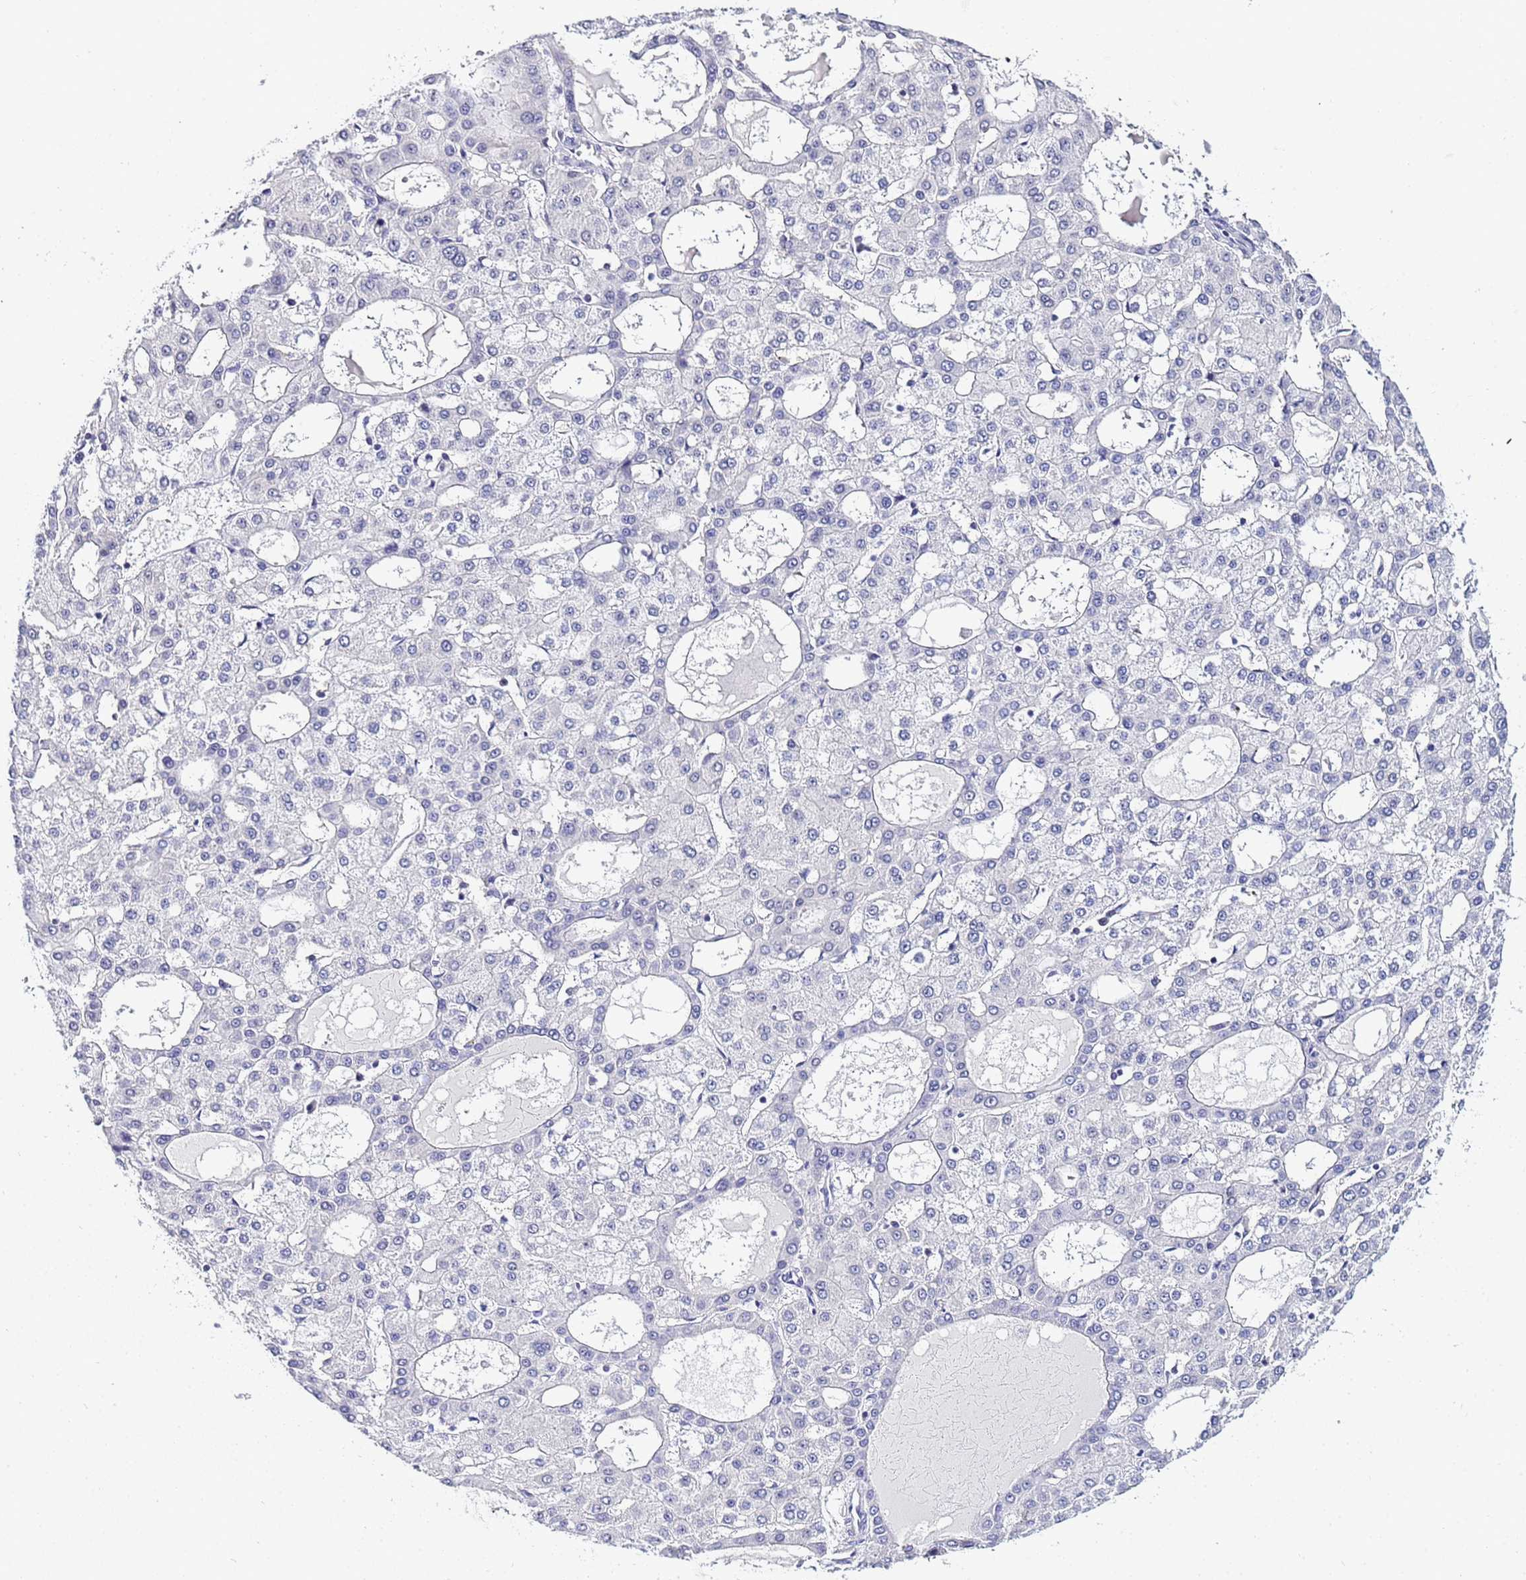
{"staining": {"intensity": "negative", "quantity": "none", "location": "none"}, "tissue": "liver cancer", "cell_type": "Tumor cells", "image_type": "cancer", "snomed": [{"axis": "morphology", "description": "Carcinoma, Hepatocellular, NOS"}, {"axis": "topography", "description": "Liver"}], "caption": "A high-resolution histopathology image shows immunohistochemistry staining of liver cancer, which displays no significant expression in tumor cells.", "gene": "ACTL6B", "patient": {"sex": "male", "age": 47}}